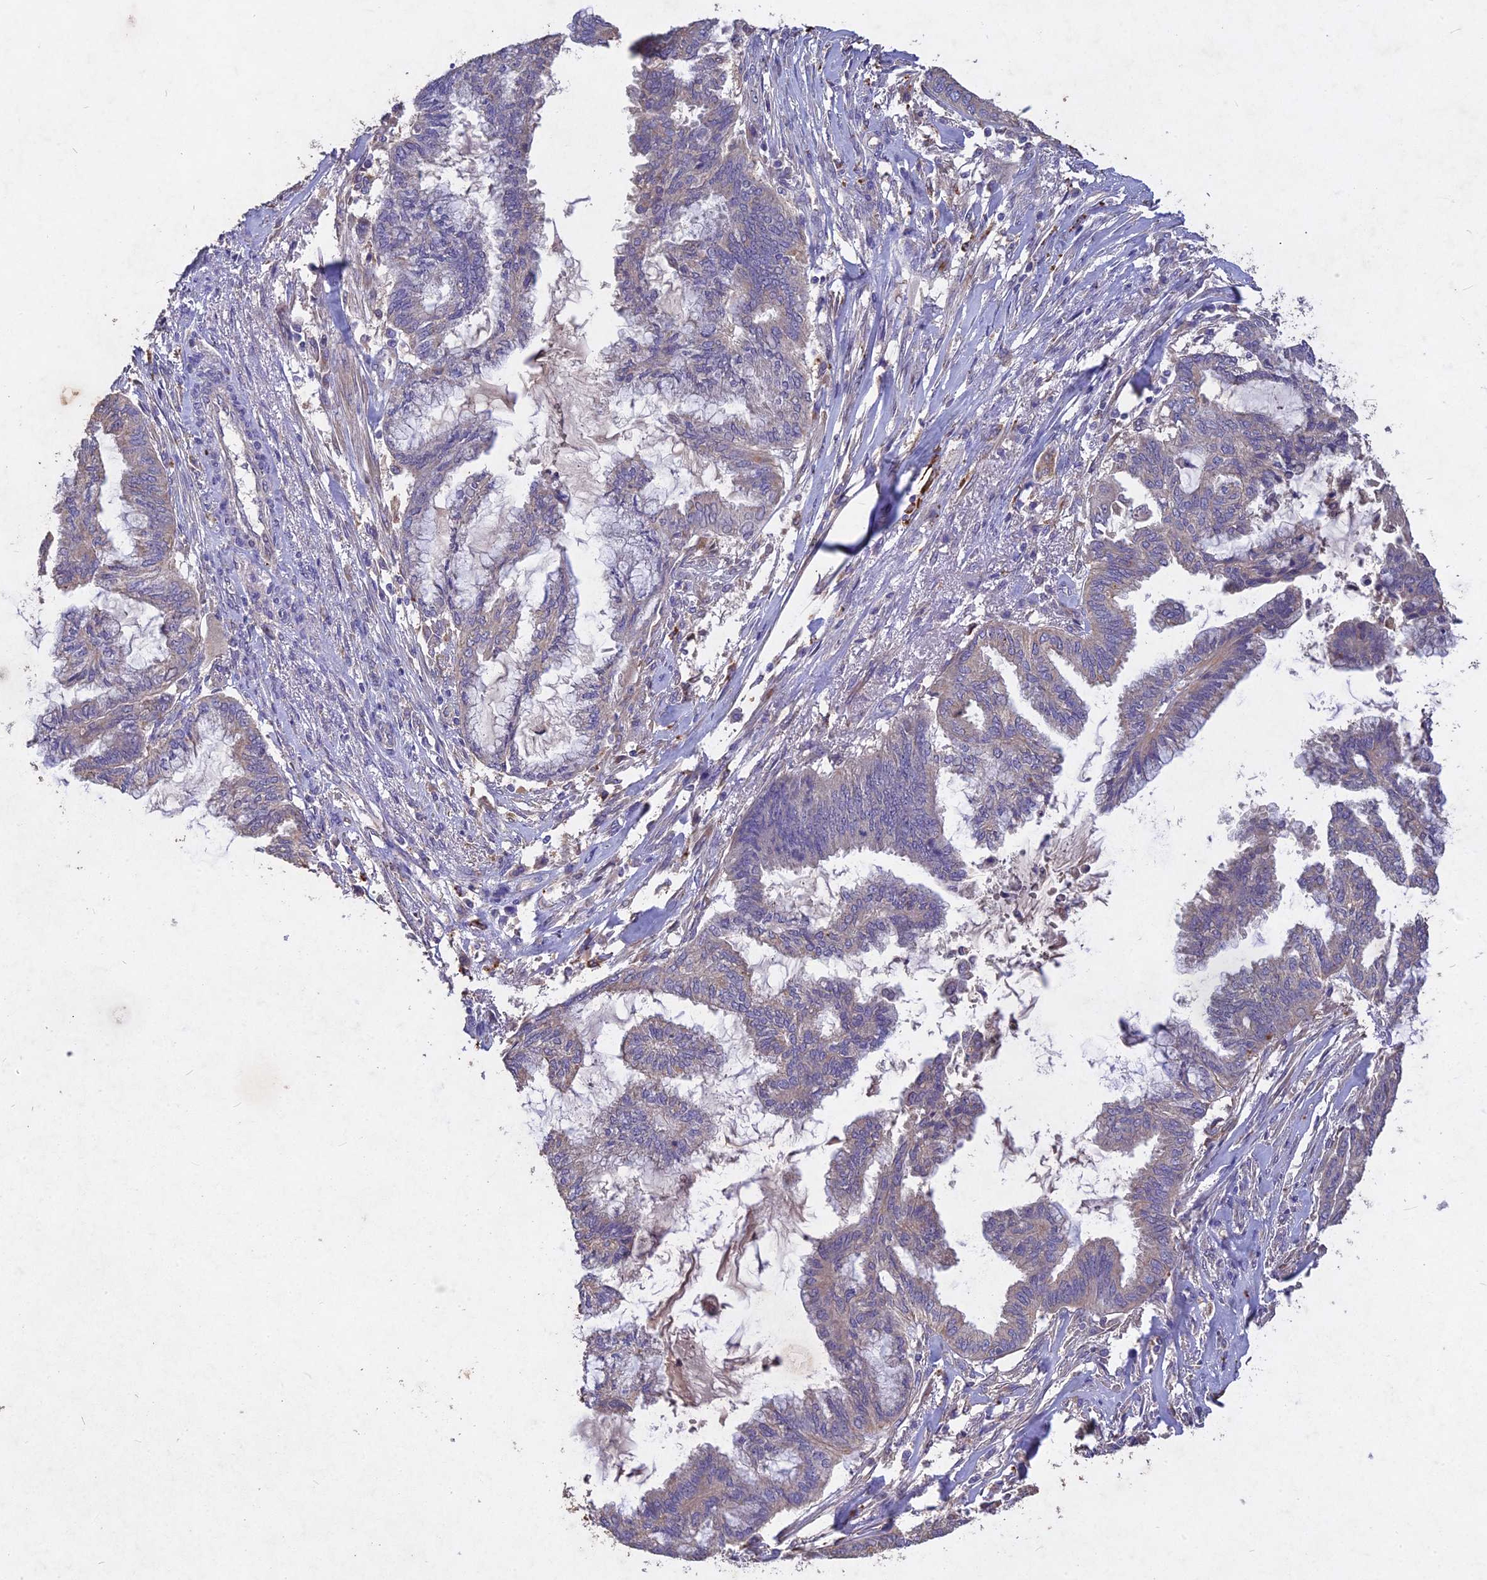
{"staining": {"intensity": "negative", "quantity": "none", "location": "none"}, "tissue": "endometrial cancer", "cell_type": "Tumor cells", "image_type": "cancer", "snomed": [{"axis": "morphology", "description": "Adenocarcinoma, NOS"}, {"axis": "topography", "description": "Endometrium"}], "caption": "DAB (3,3'-diaminobenzidine) immunohistochemical staining of endometrial cancer (adenocarcinoma) reveals no significant staining in tumor cells. Brightfield microscopy of IHC stained with DAB (3,3'-diaminobenzidine) (brown) and hematoxylin (blue), captured at high magnification.", "gene": "SLC26A4", "patient": {"sex": "female", "age": 86}}